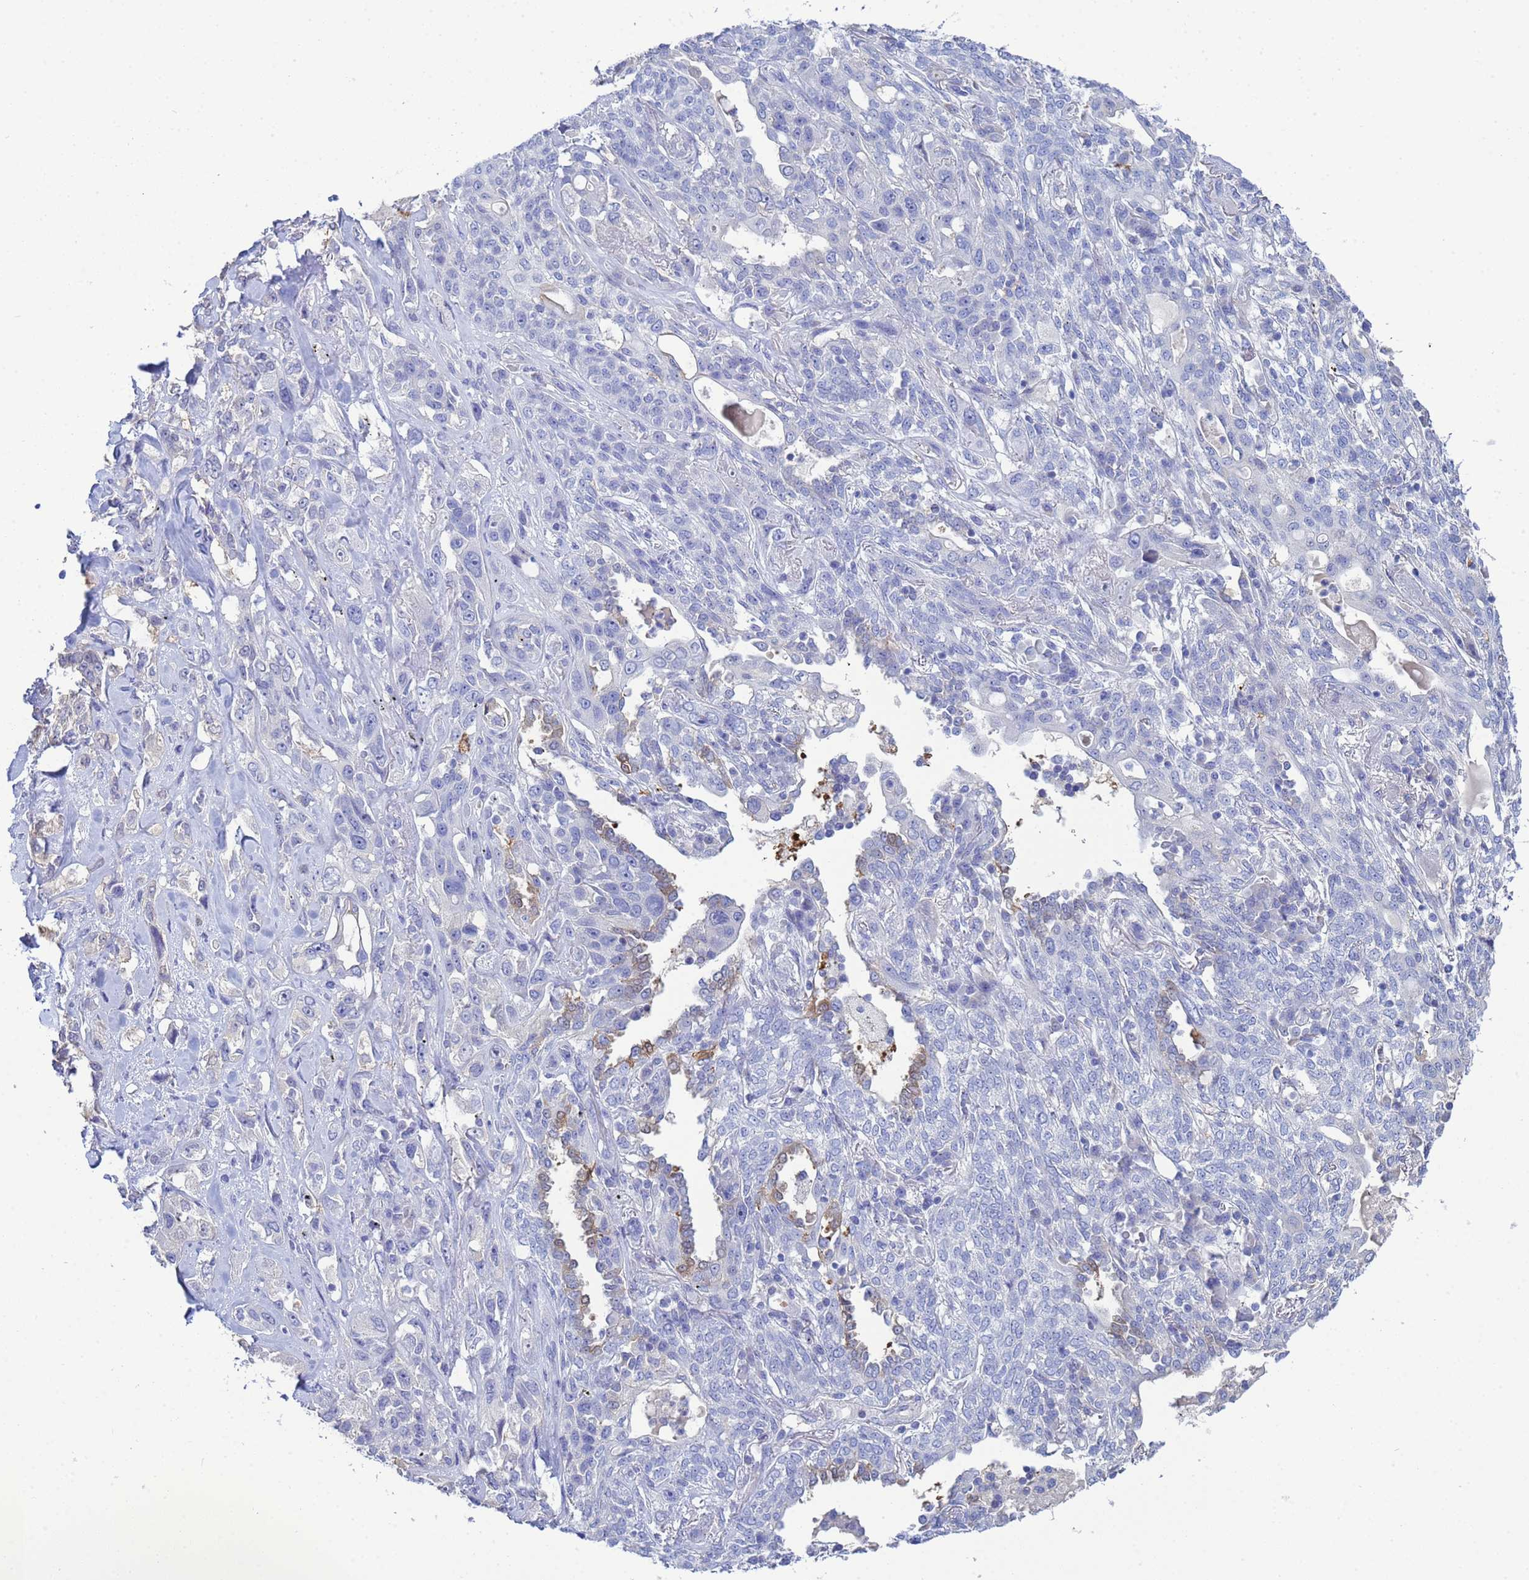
{"staining": {"intensity": "negative", "quantity": "none", "location": "none"}, "tissue": "lung cancer", "cell_type": "Tumor cells", "image_type": "cancer", "snomed": [{"axis": "morphology", "description": "Squamous cell carcinoma, NOS"}, {"axis": "topography", "description": "Lung"}], "caption": "Tumor cells show no significant protein expression in lung cancer. (Stains: DAB (3,3'-diaminobenzidine) immunohistochemistry with hematoxylin counter stain, Microscopy: brightfield microscopy at high magnification).", "gene": "PPP6R1", "patient": {"sex": "female", "age": 70}}